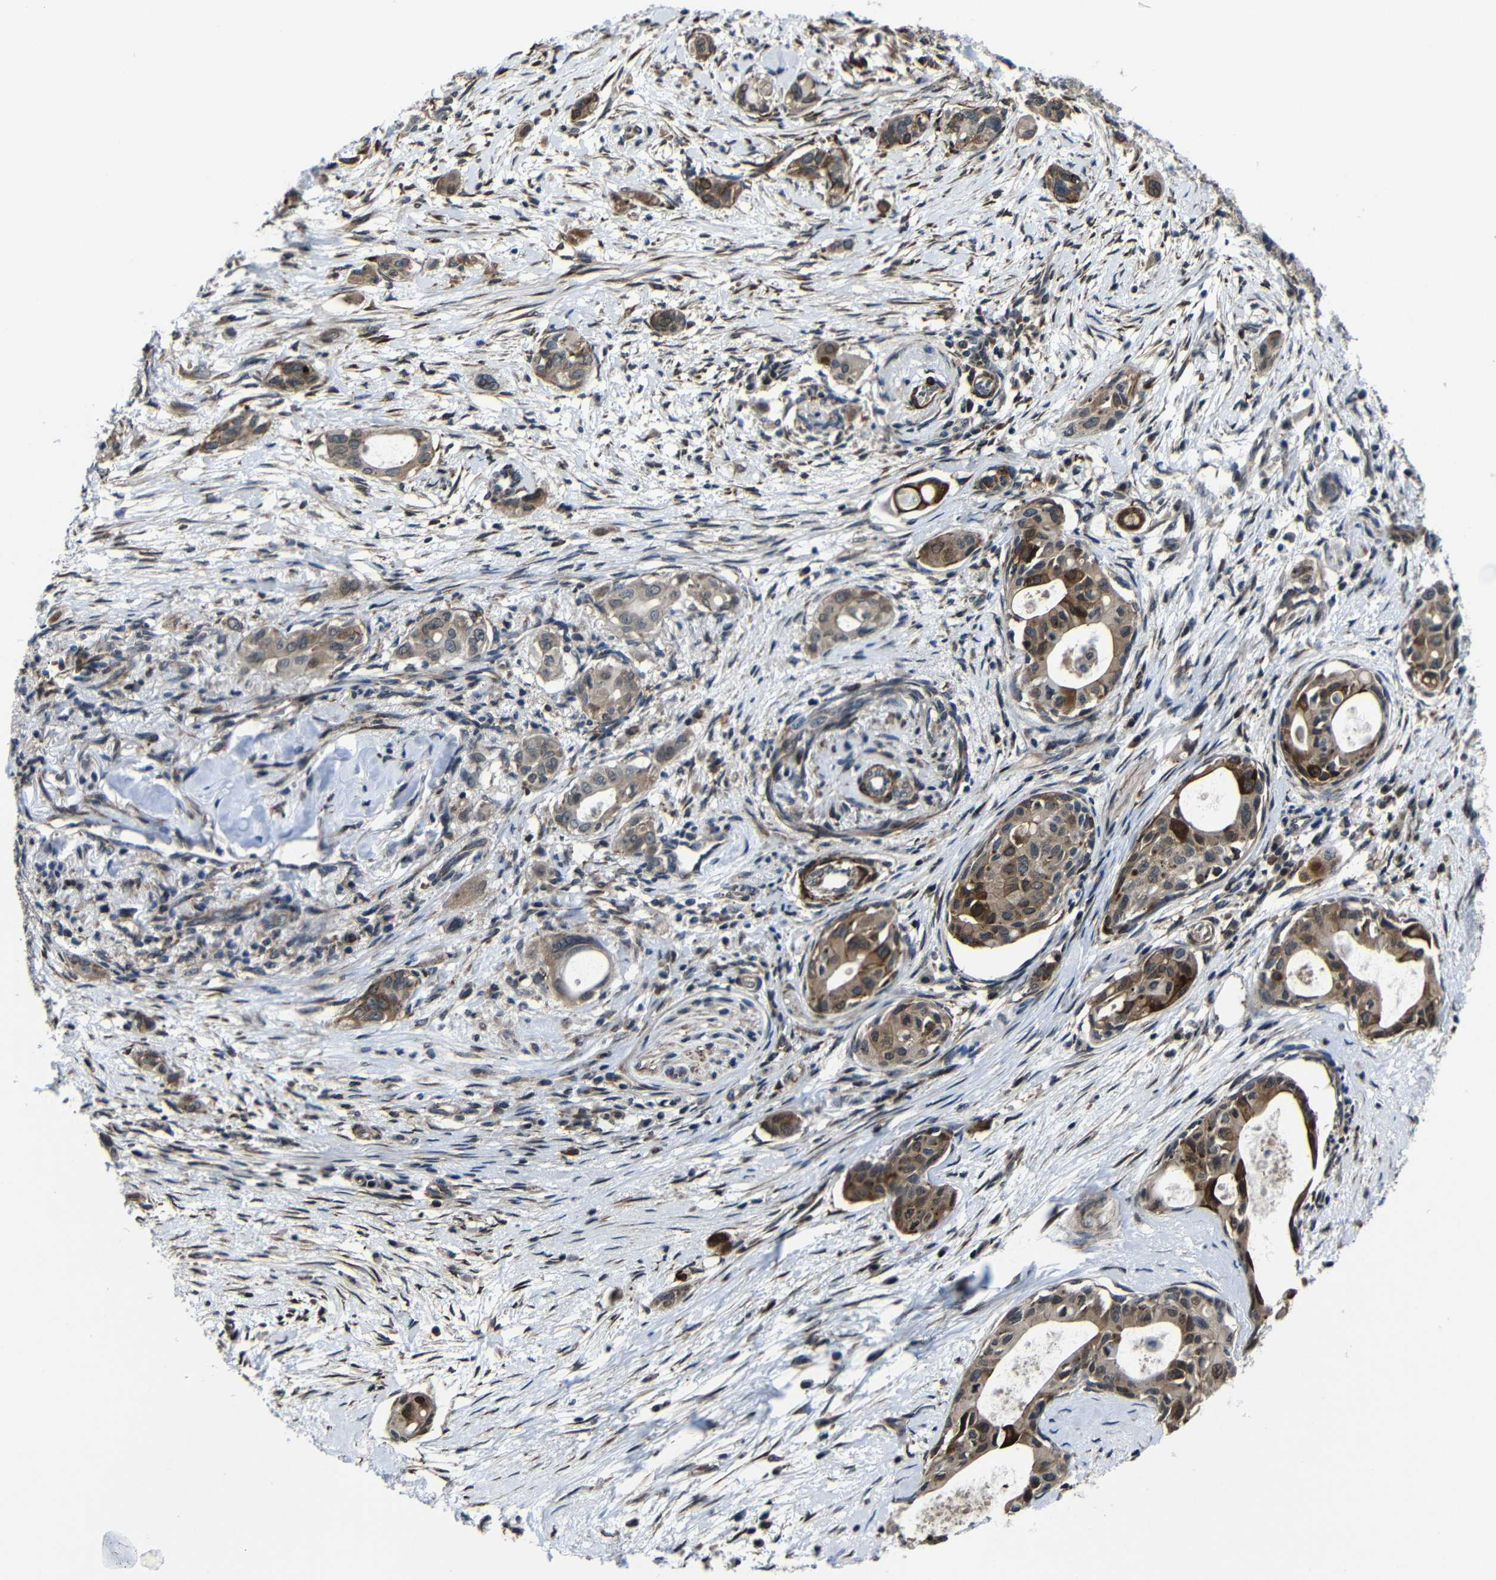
{"staining": {"intensity": "moderate", "quantity": ">75%", "location": "cytoplasmic/membranous"}, "tissue": "pancreatic cancer", "cell_type": "Tumor cells", "image_type": "cancer", "snomed": [{"axis": "morphology", "description": "Adenocarcinoma, NOS"}, {"axis": "topography", "description": "Pancreas"}], "caption": "Immunohistochemical staining of adenocarcinoma (pancreatic) displays medium levels of moderate cytoplasmic/membranous protein staining in approximately >75% of tumor cells. (IHC, brightfield microscopy, high magnification).", "gene": "KIAA0513", "patient": {"sex": "female", "age": 60}}